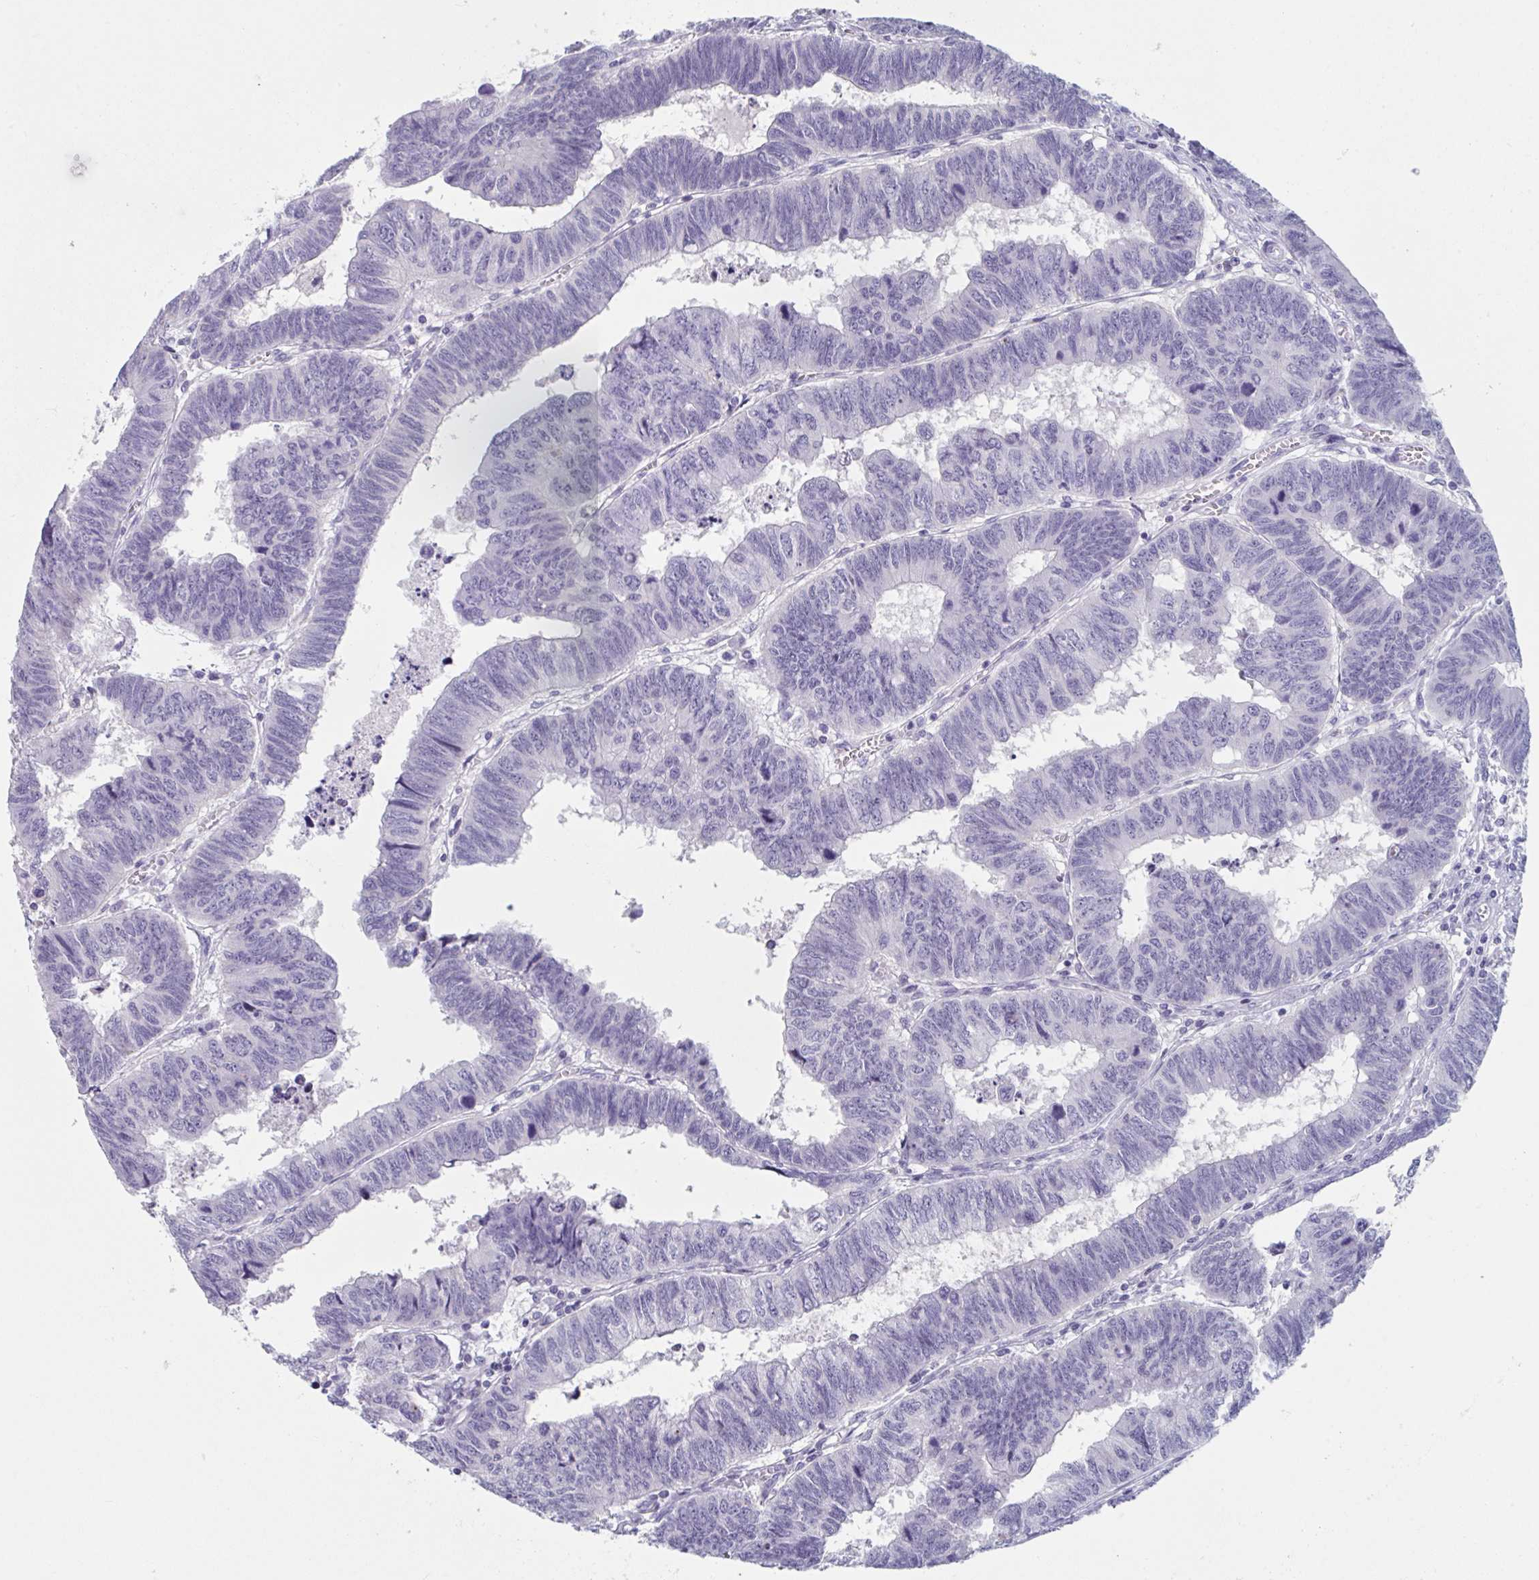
{"staining": {"intensity": "negative", "quantity": "none", "location": "none"}, "tissue": "colorectal cancer", "cell_type": "Tumor cells", "image_type": "cancer", "snomed": [{"axis": "morphology", "description": "Adenocarcinoma, NOS"}, {"axis": "topography", "description": "Colon"}], "caption": "Tumor cells show no significant protein staining in colorectal cancer.", "gene": "NDUFC2", "patient": {"sex": "male", "age": 62}}